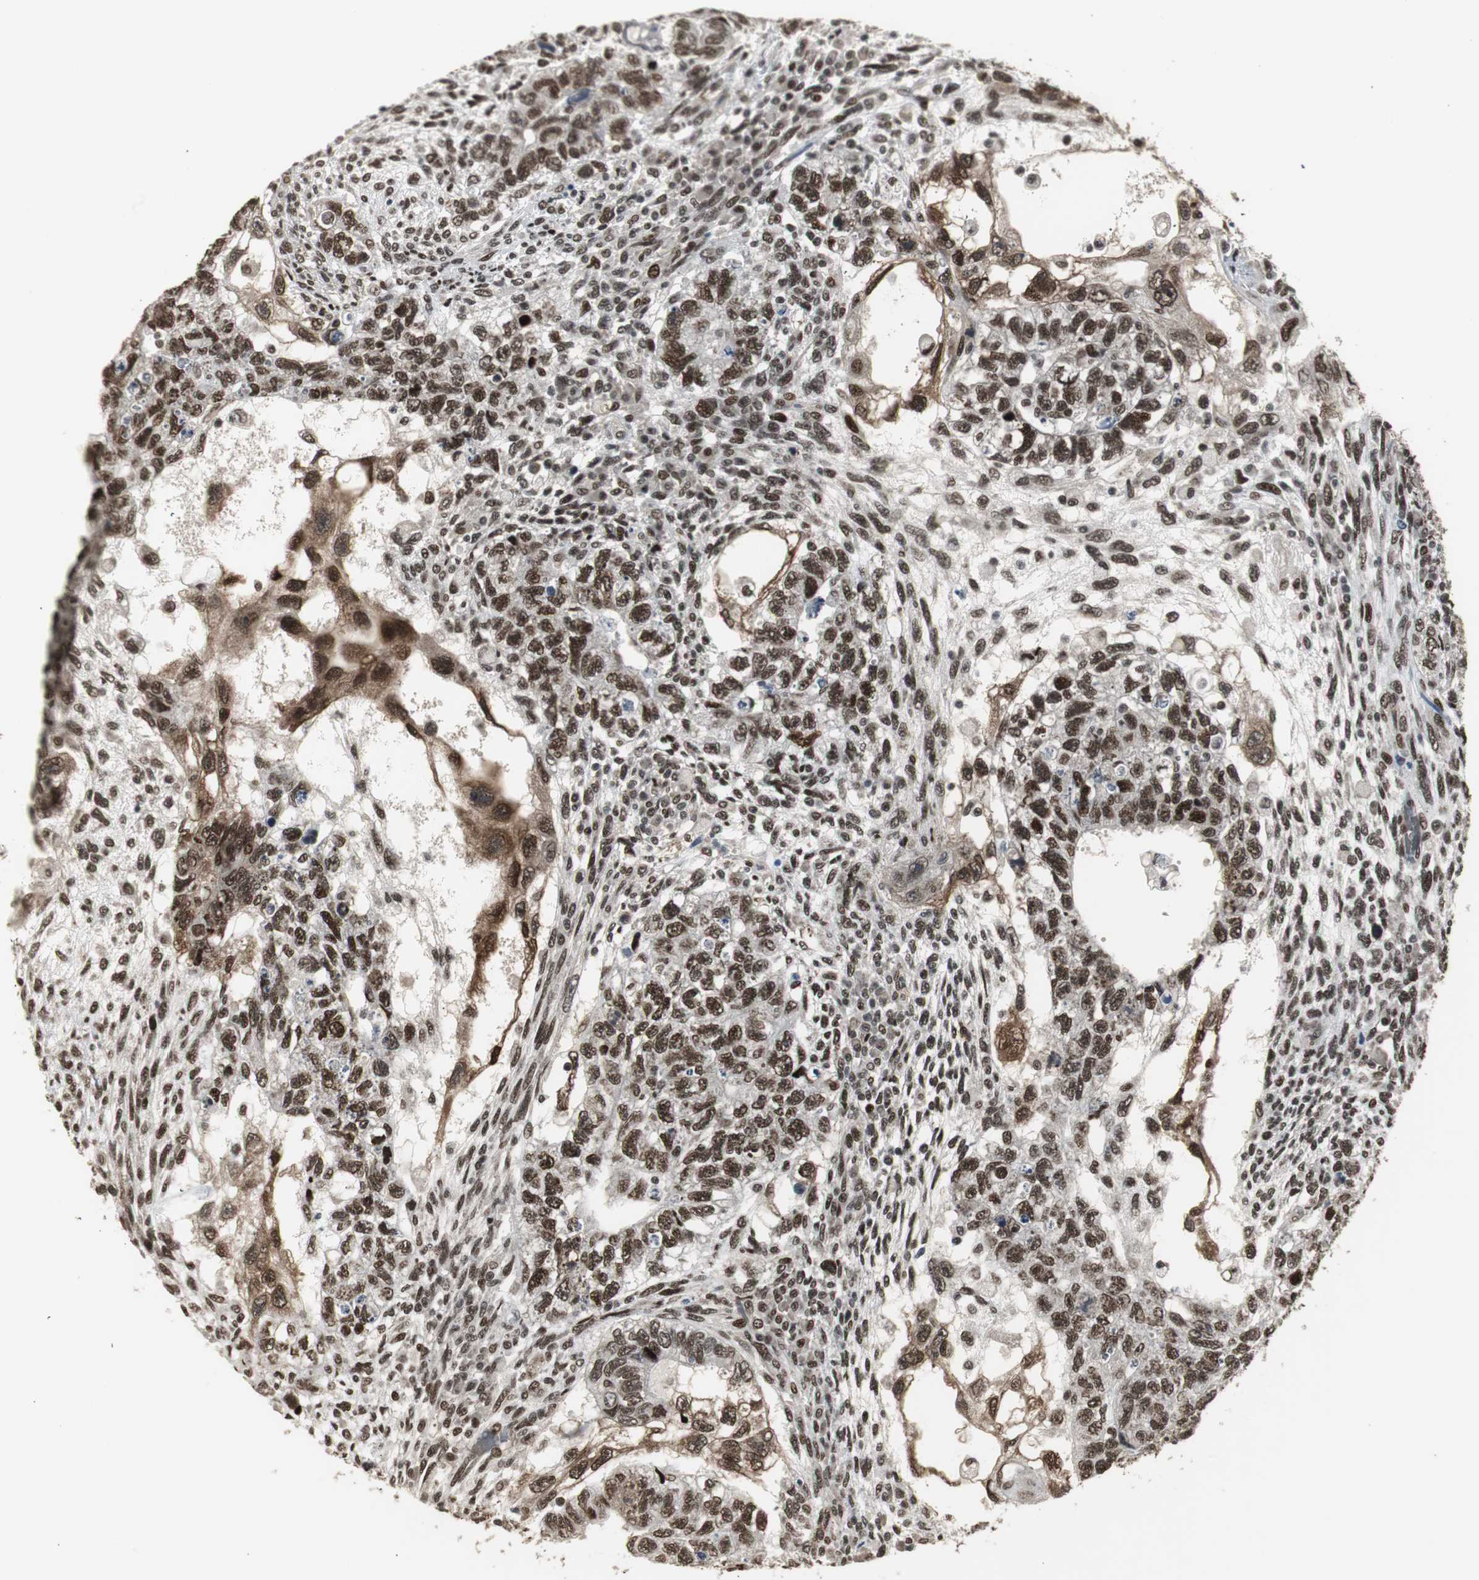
{"staining": {"intensity": "strong", "quantity": ">75%", "location": "cytoplasmic/membranous,nuclear"}, "tissue": "testis cancer", "cell_type": "Tumor cells", "image_type": "cancer", "snomed": [{"axis": "morphology", "description": "Normal tissue, NOS"}, {"axis": "morphology", "description": "Carcinoma, Embryonal, NOS"}, {"axis": "topography", "description": "Testis"}], "caption": "A brown stain labels strong cytoplasmic/membranous and nuclear positivity of a protein in human testis embryonal carcinoma tumor cells.", "gene": "TAF5", "patient": {"sex": "male", "age": 36}}